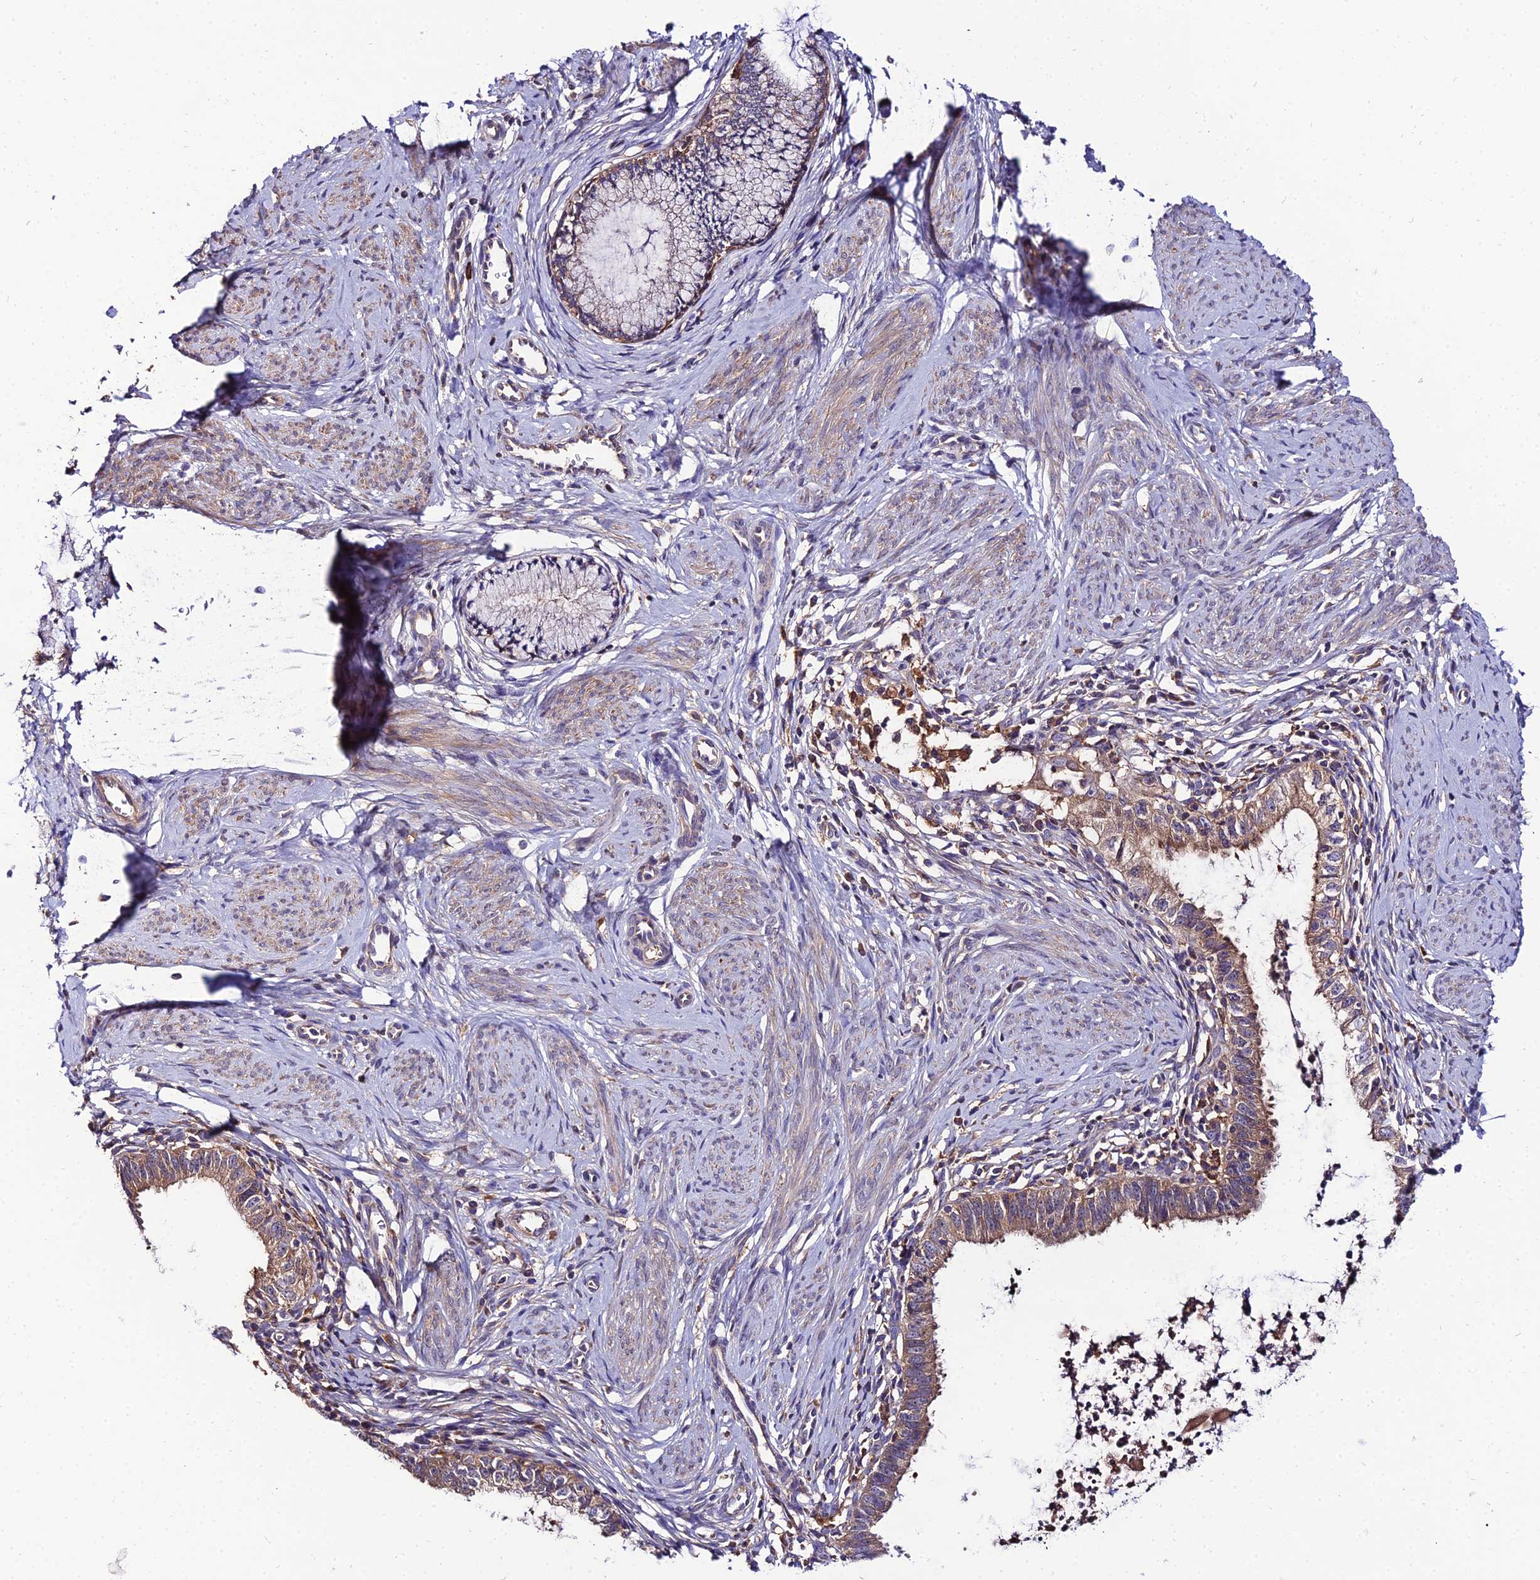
{"staining": {"intensity": "weak", "quantity": ">75%", "location": "cytoplasmic/membranous"}, "tissue": "cervical cancer", "cell_type": "Tumor cells", "image_type": "cancer", "snomed": [{"axis": "morphology", "description": "Adenocarcinoma, NOS"}, {"axis": "topography", "description": "Cervix"}], "caption": "Weak cytoplasmic/membranous protein staining is identified in approximately >75% of tumor cells in cervical cancer (adenocarcinoma).", "gene": "C2orf69", "patient": {"sex": "female", "age": 36}}